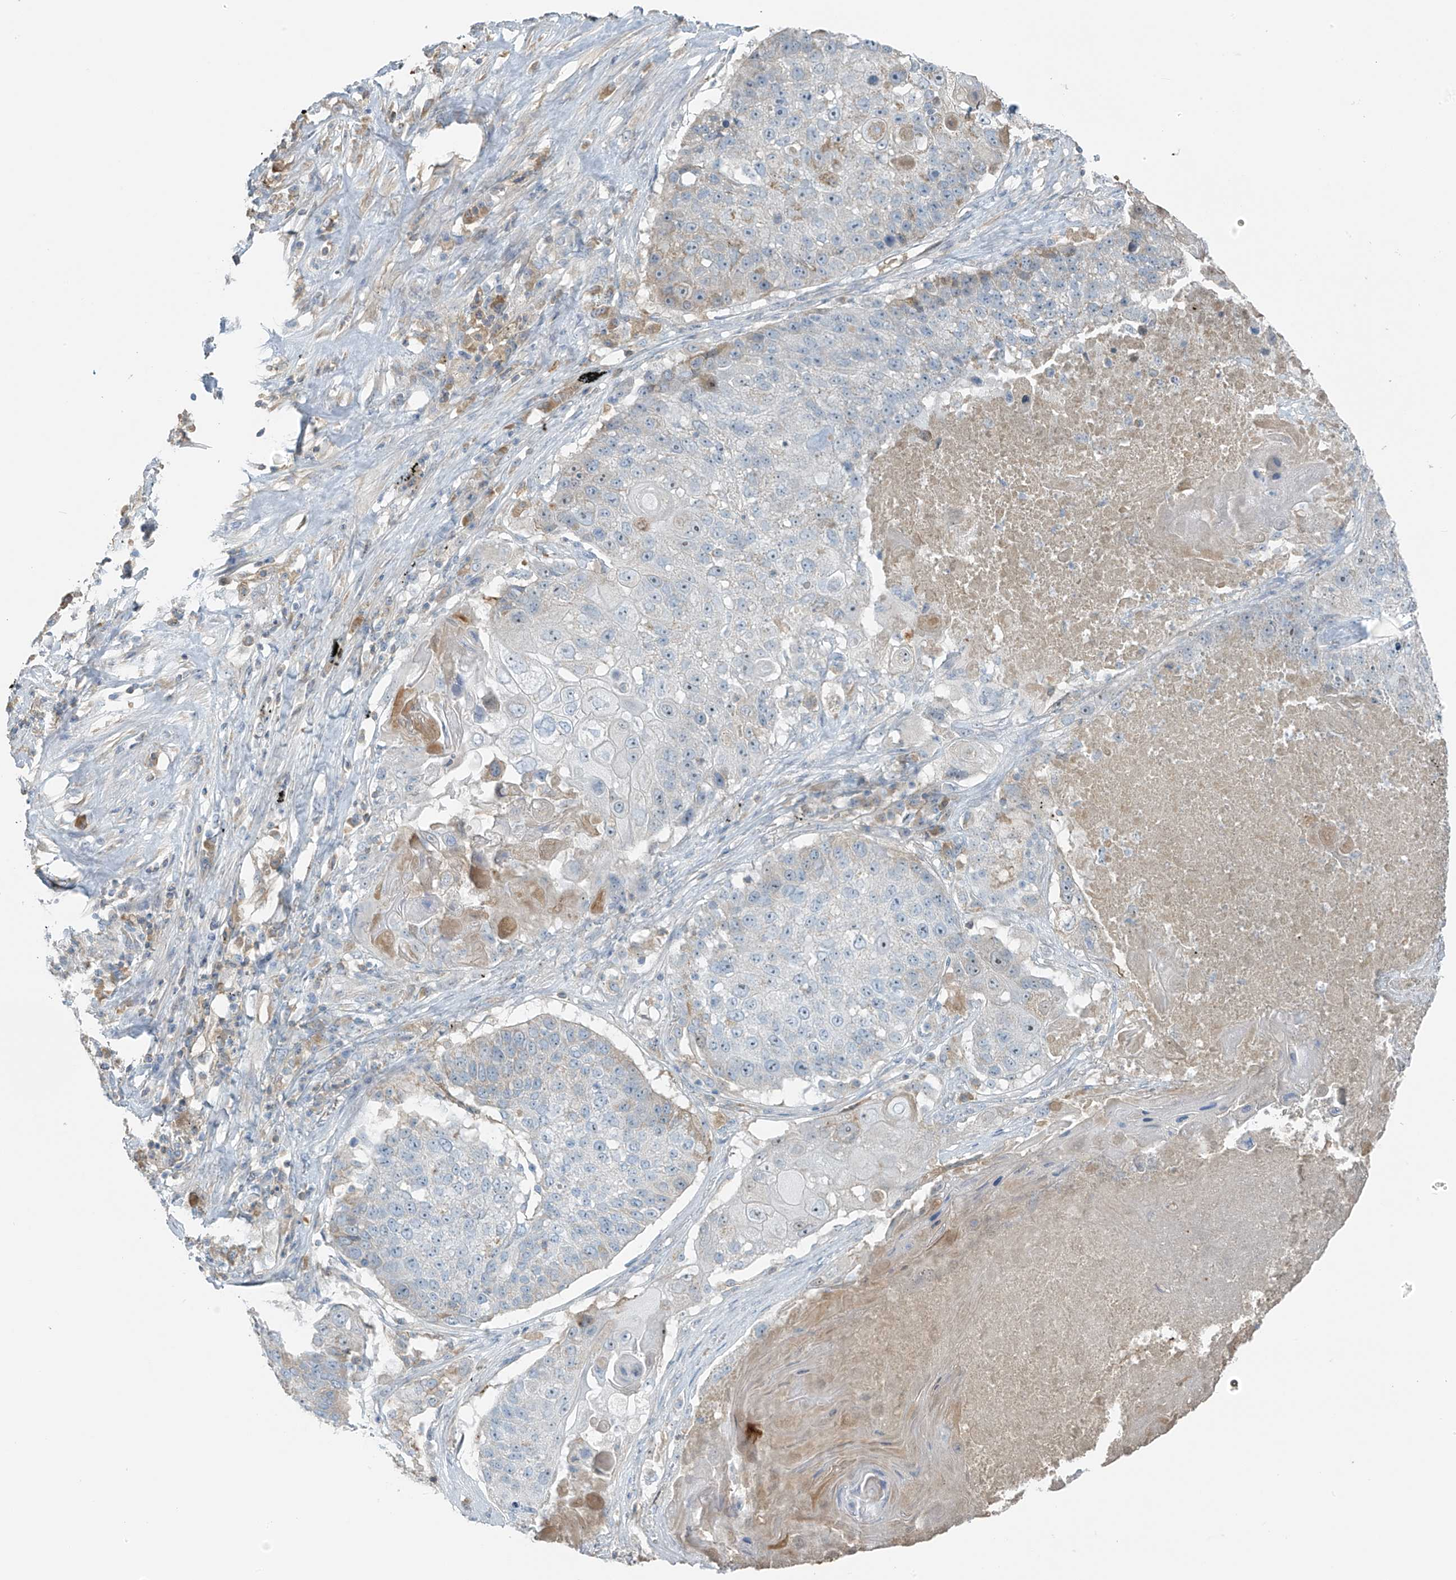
{"staining": {"intensity": "negative", "quantity": "none", "location": "none"}, "tissue": "lung cancer", "cell_type": "Tumor cells", "image_type": "cancer", "snomed": [{"axis": "morphology", "description": "Squamous cell carcinoma, NOS"}, {"axis": "topography", "description": "Lung"}], "caption": "The immunohistochemistry histopathology image has no significant expression in tumor cells of lung cancer tissue.", "gene": "FAM131C", "patient": {"sex": "male", "age": 61}}